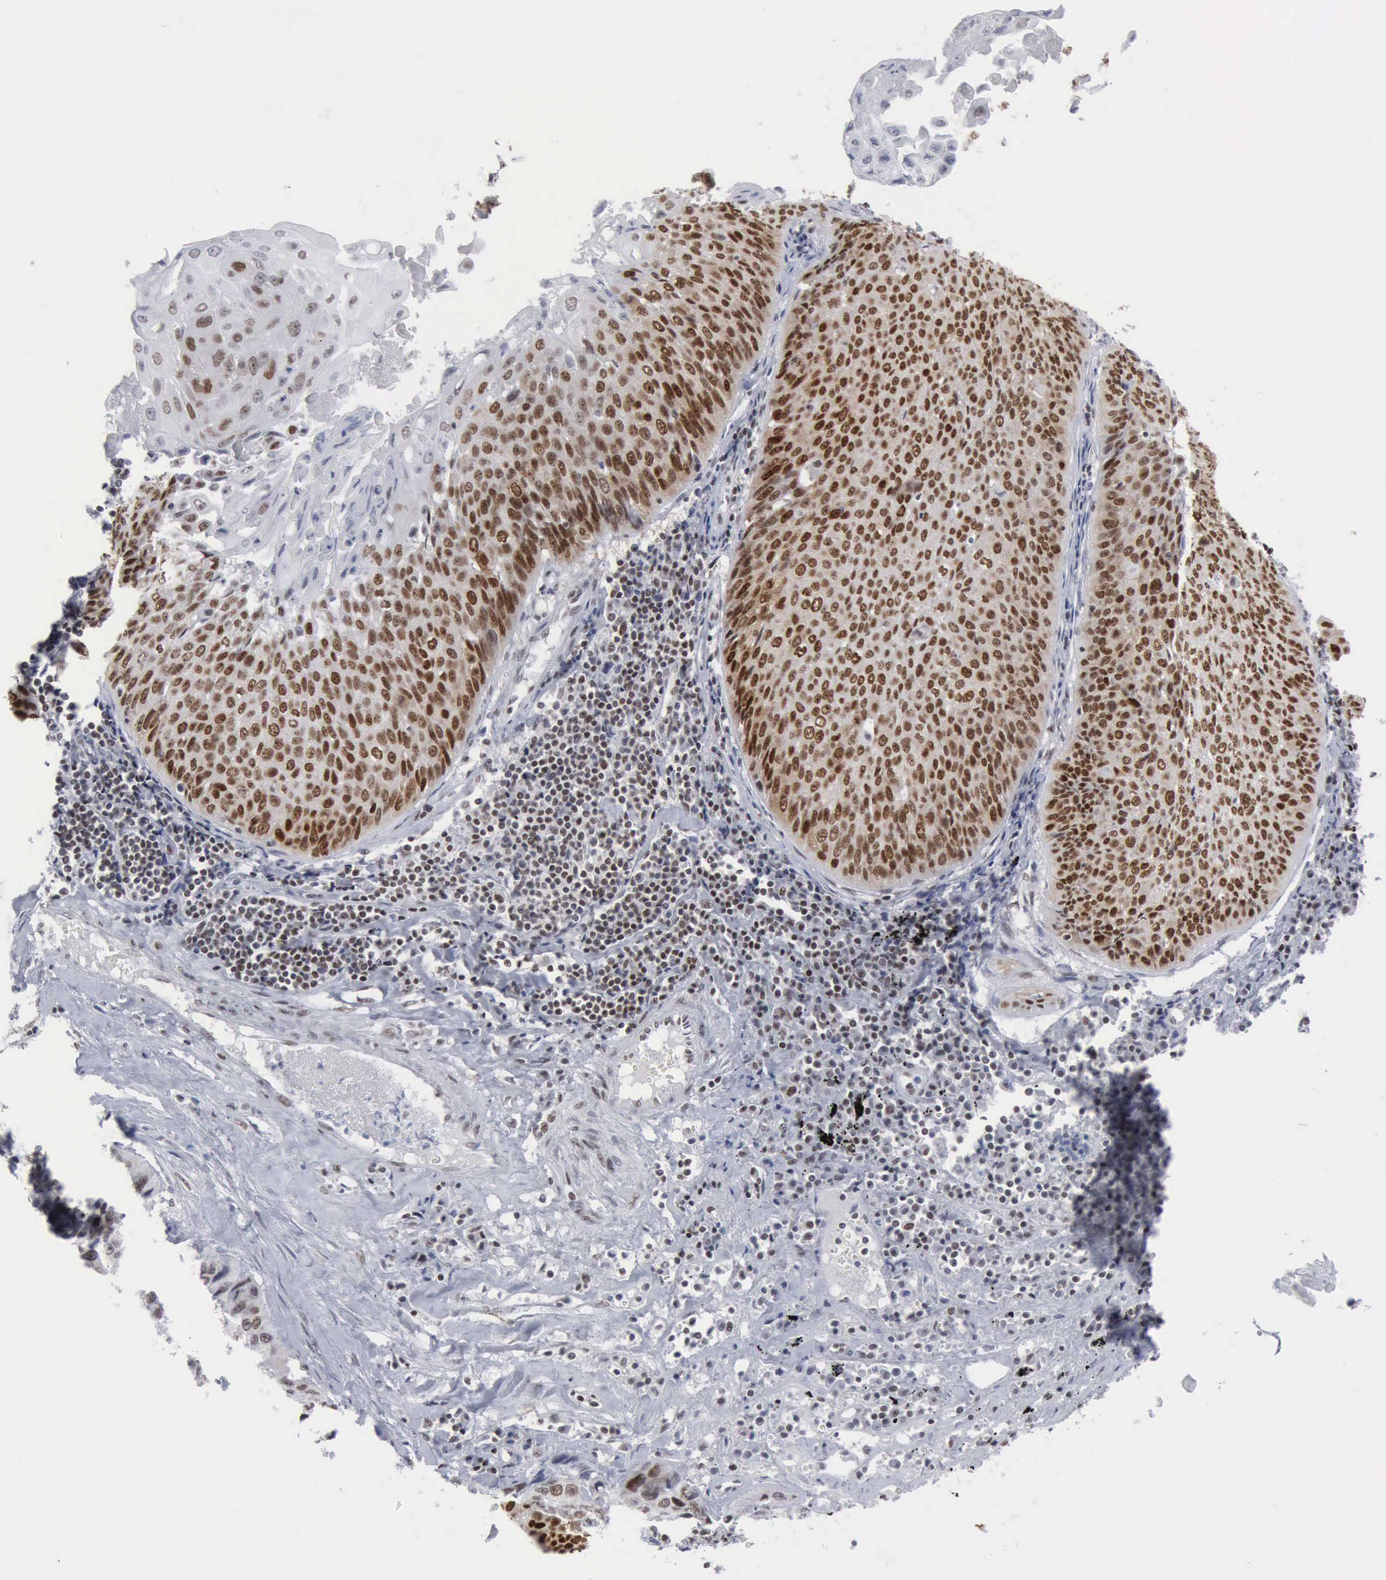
{"staining": {"intensity": "moderate", "quantity": "25%-75%", "location": "nuclear"}, "tissue": "lung cancer", "cell_type": "Tumor cells", "image_type": "cancer", "snomed": [{"axis": "morphology", "description": "Adenocarcinoma, NOS"}, {"axis": "topography", "description": "Lung"}], "caption": "Lung adenocarcinoma was stained to show a protein in brown. There is medium levels of moderate nuclear expression in approximately 25%-75% of tumor cells.", "gene": "XPA", "patient": {"sex": "male", "age": 60}}